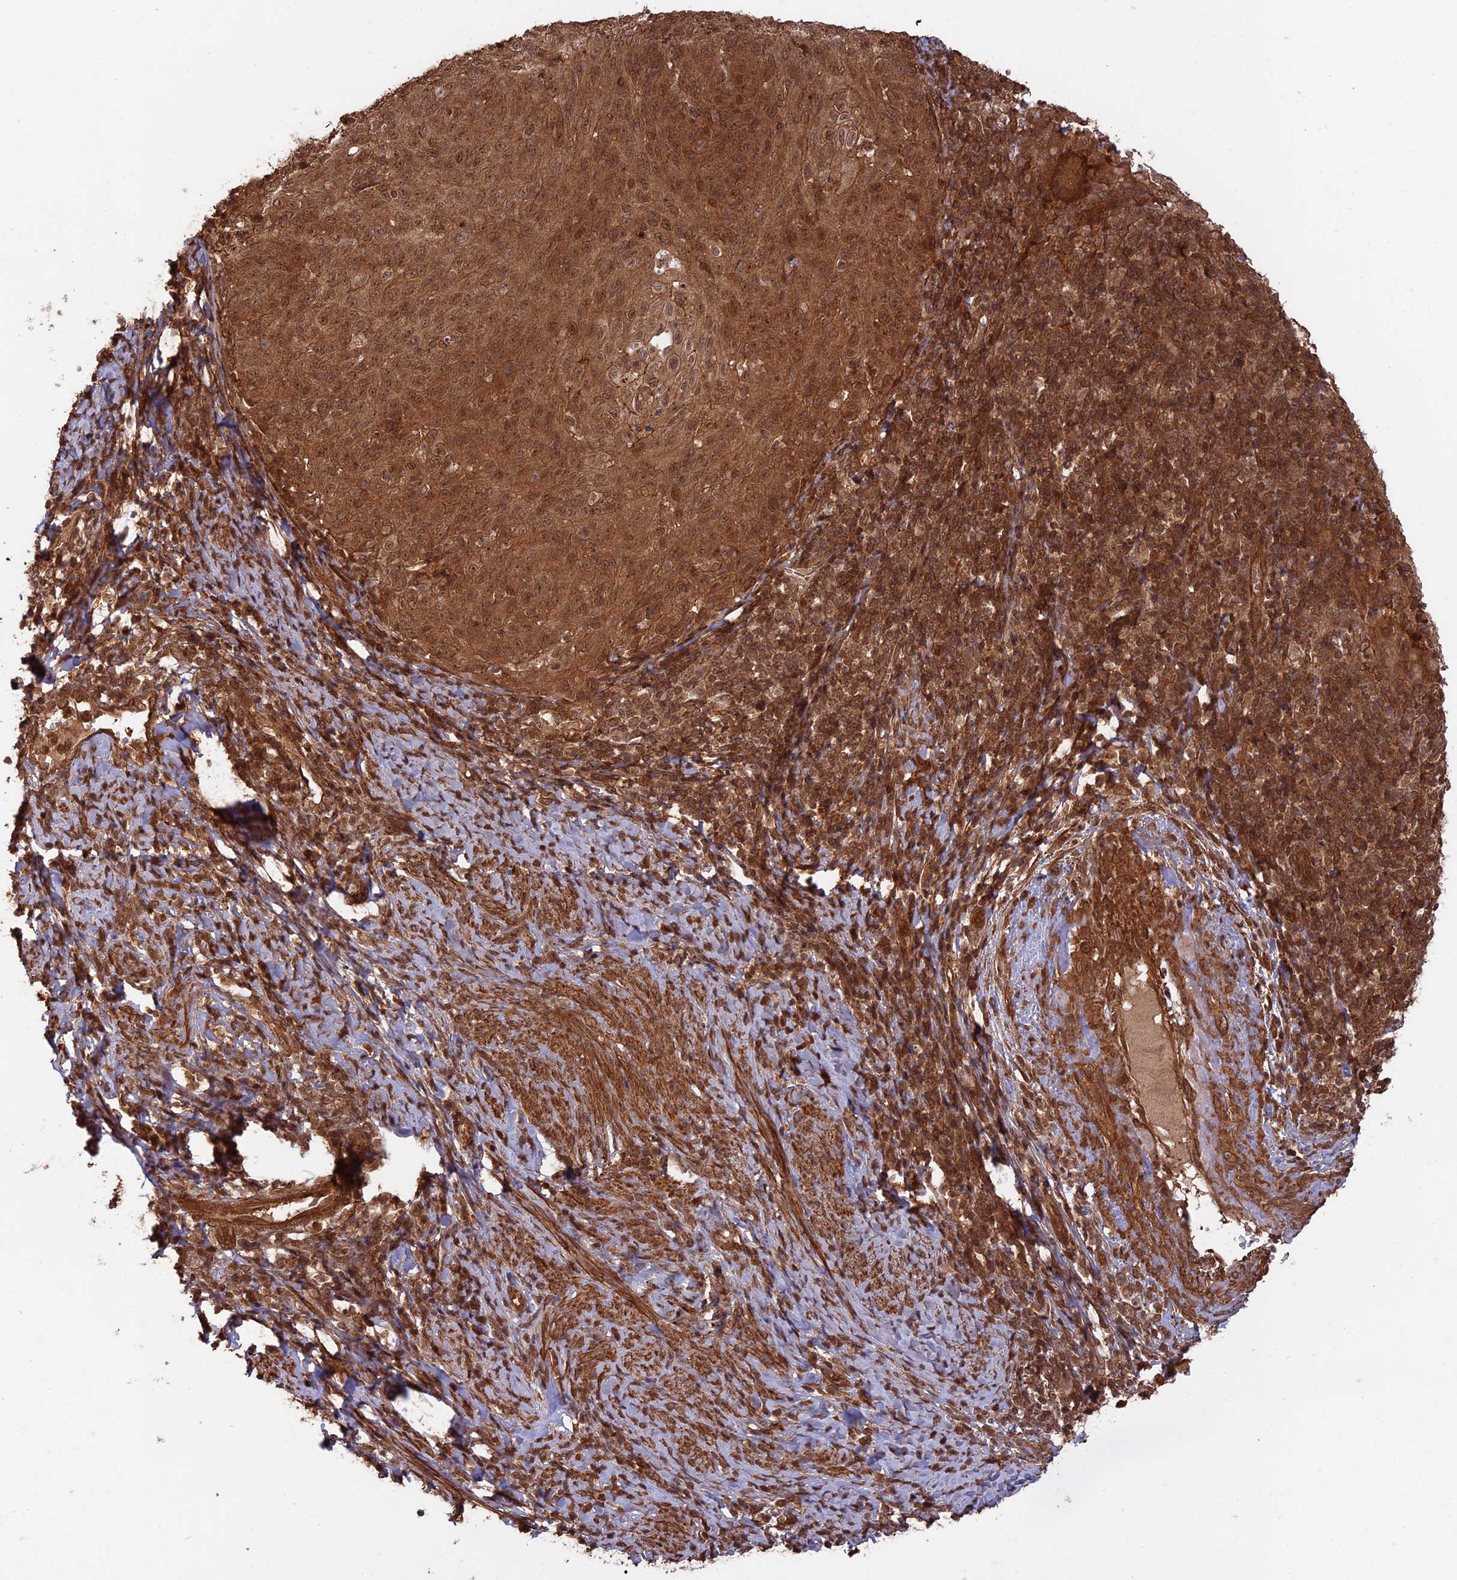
{"staining": {"intensity": "moderate", "quantity": ">75%", "location": "cytoplasmic/membranous,nuclear"}, "tissue": "cervical cancer", "cell_type": "Tumor cells", "image_type": "cancer", "snomed": [{"axis": "morphology", "description": "Squamous cell carcinoma, NOS"}, {"axis": "topography", "description": "Cervix"}], "caption": "DAB (3,3'-diaminobenzidine) immunohistochemical staining of human cervical cancer demonstrates moderate cytoplasmic/membranous and nuclear protein staining in about >75% of tumor cells.", "gene": "CCDC174", "patient": {"sex": "female", "age": 70}}